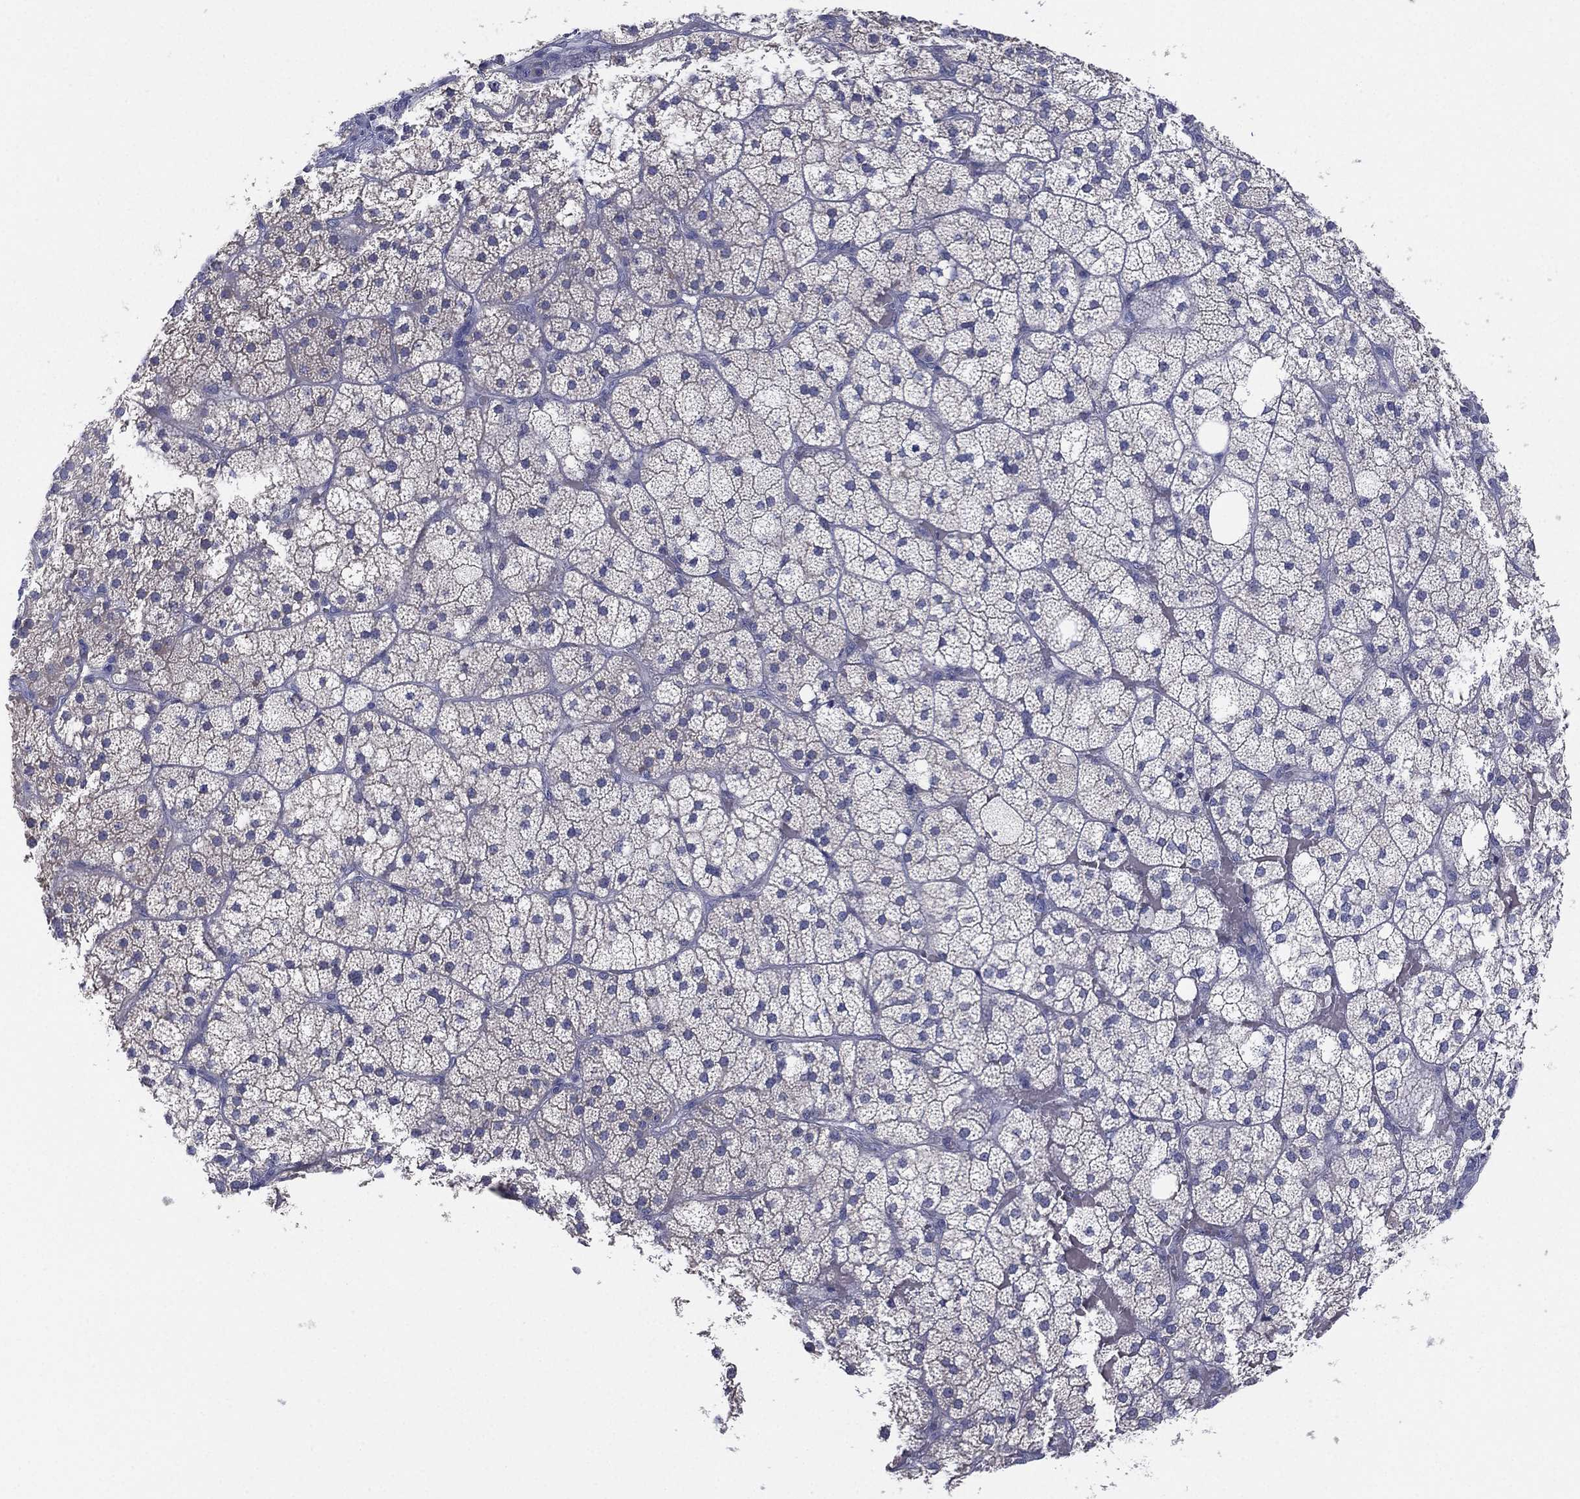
{"staining": {"intensity": "negative", "quantity": "none", "location": "none"}, "tissue": "adrenal gland", "cell_type": "Glandular cells", "image_type": "normal", "snomed": [{"axis": "morphology", "description": "Normal tissue, NOS"}, {"axis": "topography", "description": "Adrenal gland"}], "caption": "The micrograph shows no significant positivity in glandular cells of adrenal gland. The staining is performed using DAB brown chromogen with nuclei counter-stained in using hematoxylin.", "gene": "CYP2D6", "patient": {"sex": "male", "age": 53}}